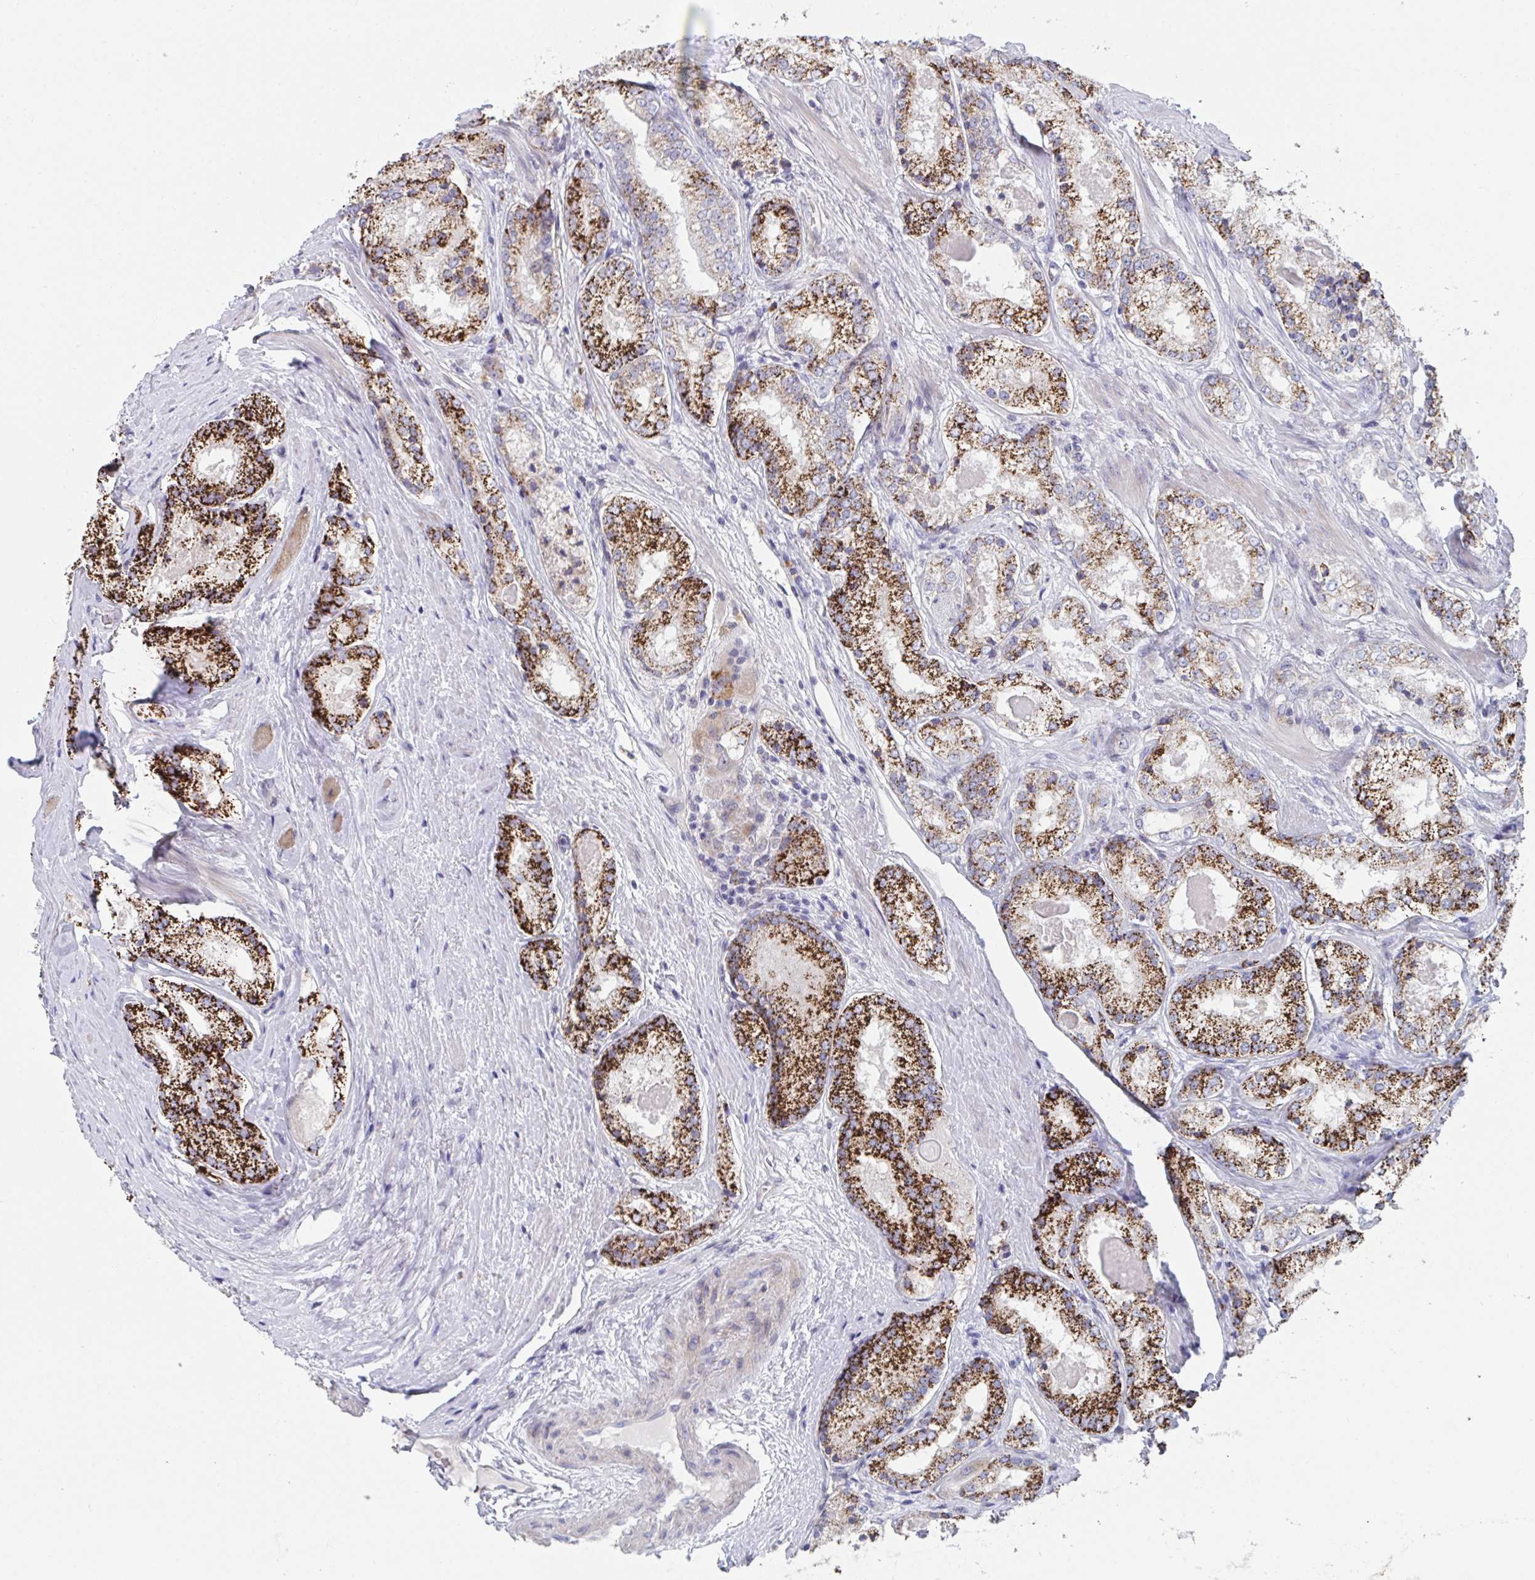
{"staining": {"intensity": "strong", "quantity": "25%-75%", "location": "cytoplasmic/membranous"}, "tissue": "prostate cancer", "cell_type": "Tumor cells", "image_type": "cancer", "snomed": [{"axis": "morphology", "description": "Adenocarcinoma, NOS"}, {"axis": "morphology", "description": "Adenocarcinoma, Low grade"}, {"axis": "topography", "description": "Prostate"}], "caption": "Tumor cells demonstrate high levels of strong cytoplasmic/membranous staining in approximately 25%-75% of cells in human prostate cancer.", "gene": "VWDE", "patient": {"sex": "male", "age": 68}}